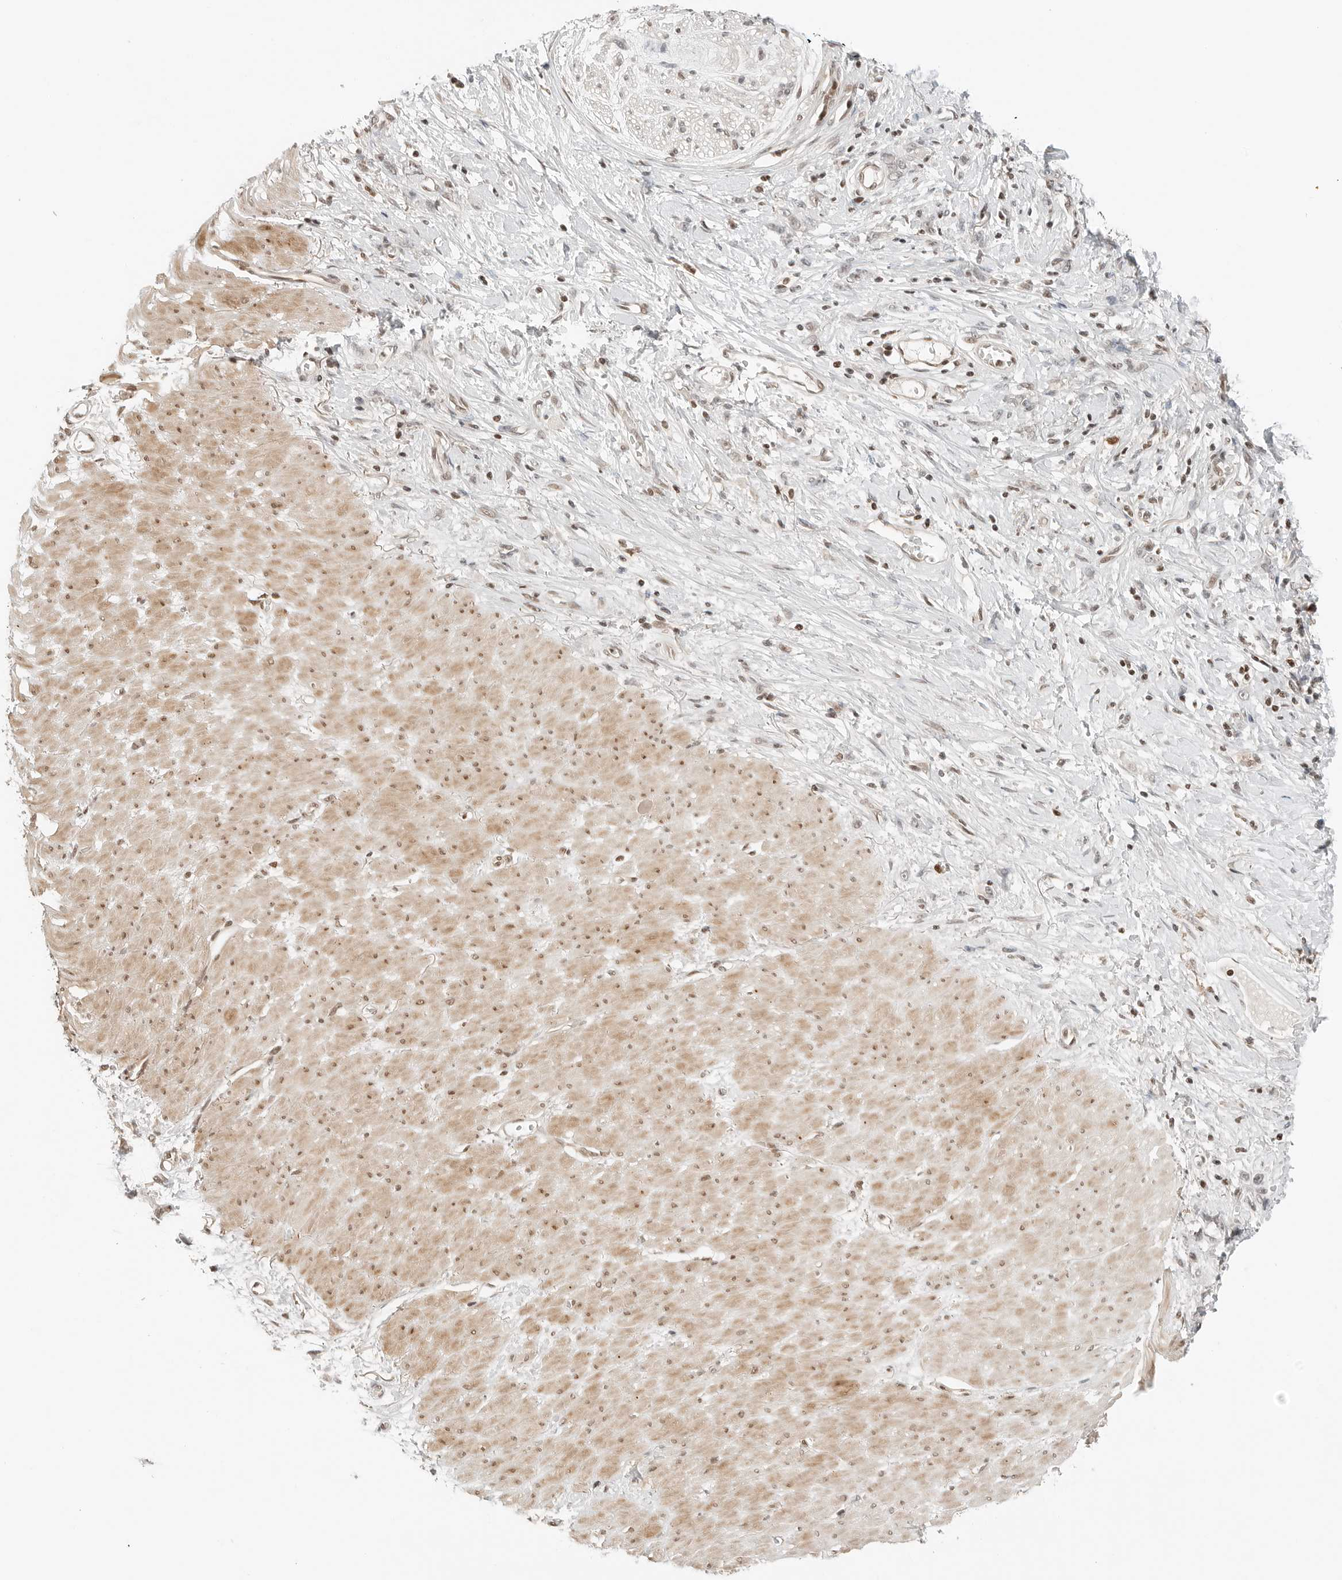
{"staining": {"intensity": "weak", "quantity": "<25%", "location": "nuclear"}, "tissue": "stomach cancer", "cell_type": "Tumor cells", "image_type": "cancer", "snomed": [{"axis": "morphology", "description": "Adenocarcinoma, NOS"}, {"axis": "topography", "description": "Stomach"}], "caption": "DAB immunohistochemical staining of human adenocarcinoma (stomach) displays no significant expression in tumor cells.", "gene": "CRTC2", "patient": {"sex": "female", "age": 76}}